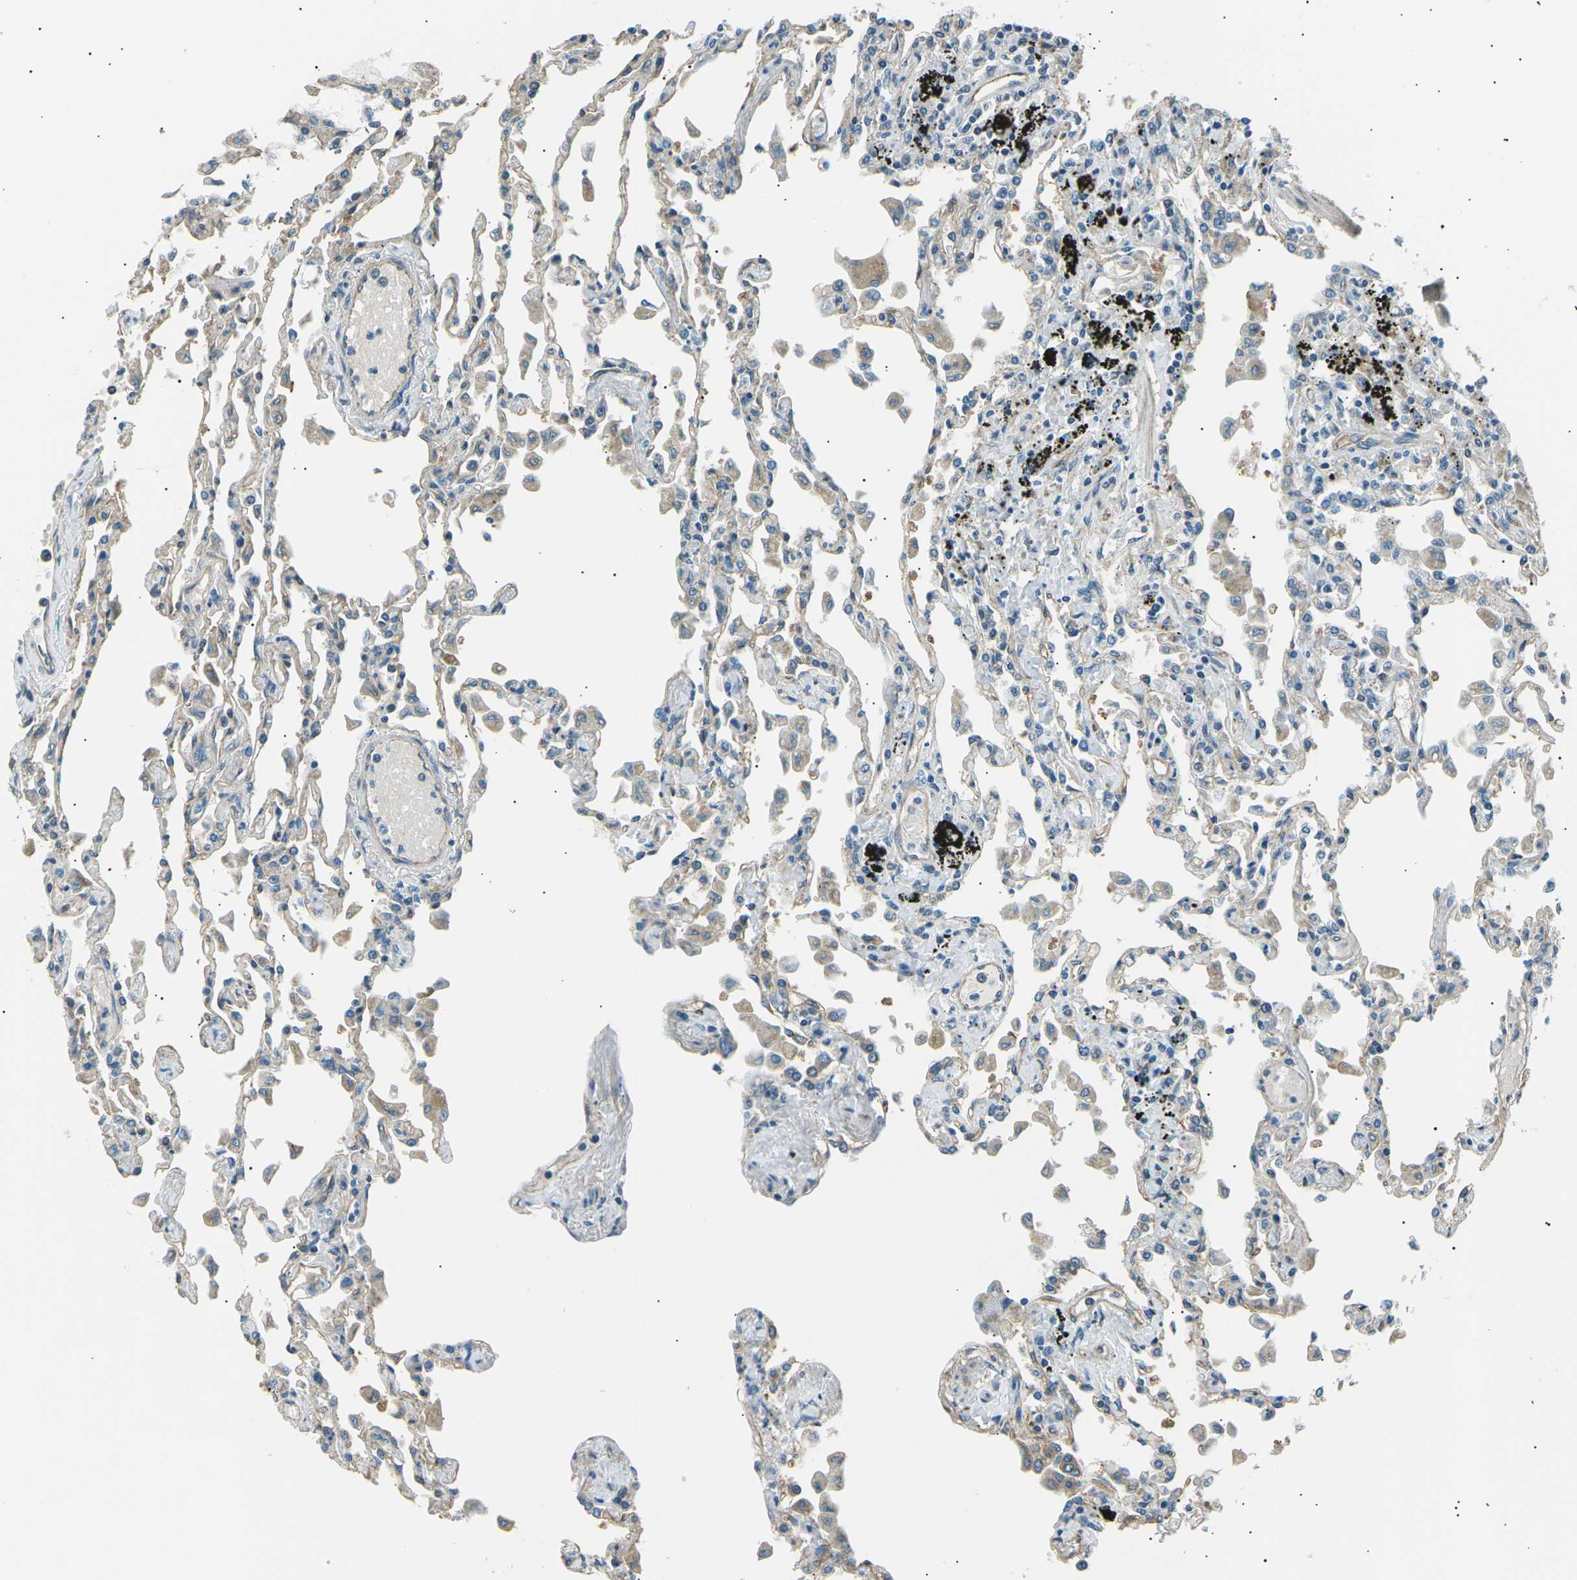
{"staining": {"intensity": "weak", "quantity": "<25%", "location": "cytoplasmic/membranous"}, "tissue": "lung", "cell_type": "Alveolar cells", "image_type": "normal", "snomed": [{"axis": "morphology", "description": "Normal tissue, NOS"}, {"axis": "topography", "description": "Bronchus"}, {"axis": "topography", "description": "Lung"}], "caption": "IHC micrograph of benign lung: human lung stained with DAB displays no significant protein positivity in alveolar cells. (DAB (3,3'-diaminobenzidine) immunohistochemistry (IHC), high magnification).", "gene": "SLK", "patient": {"sex": "female", "age": 49}}